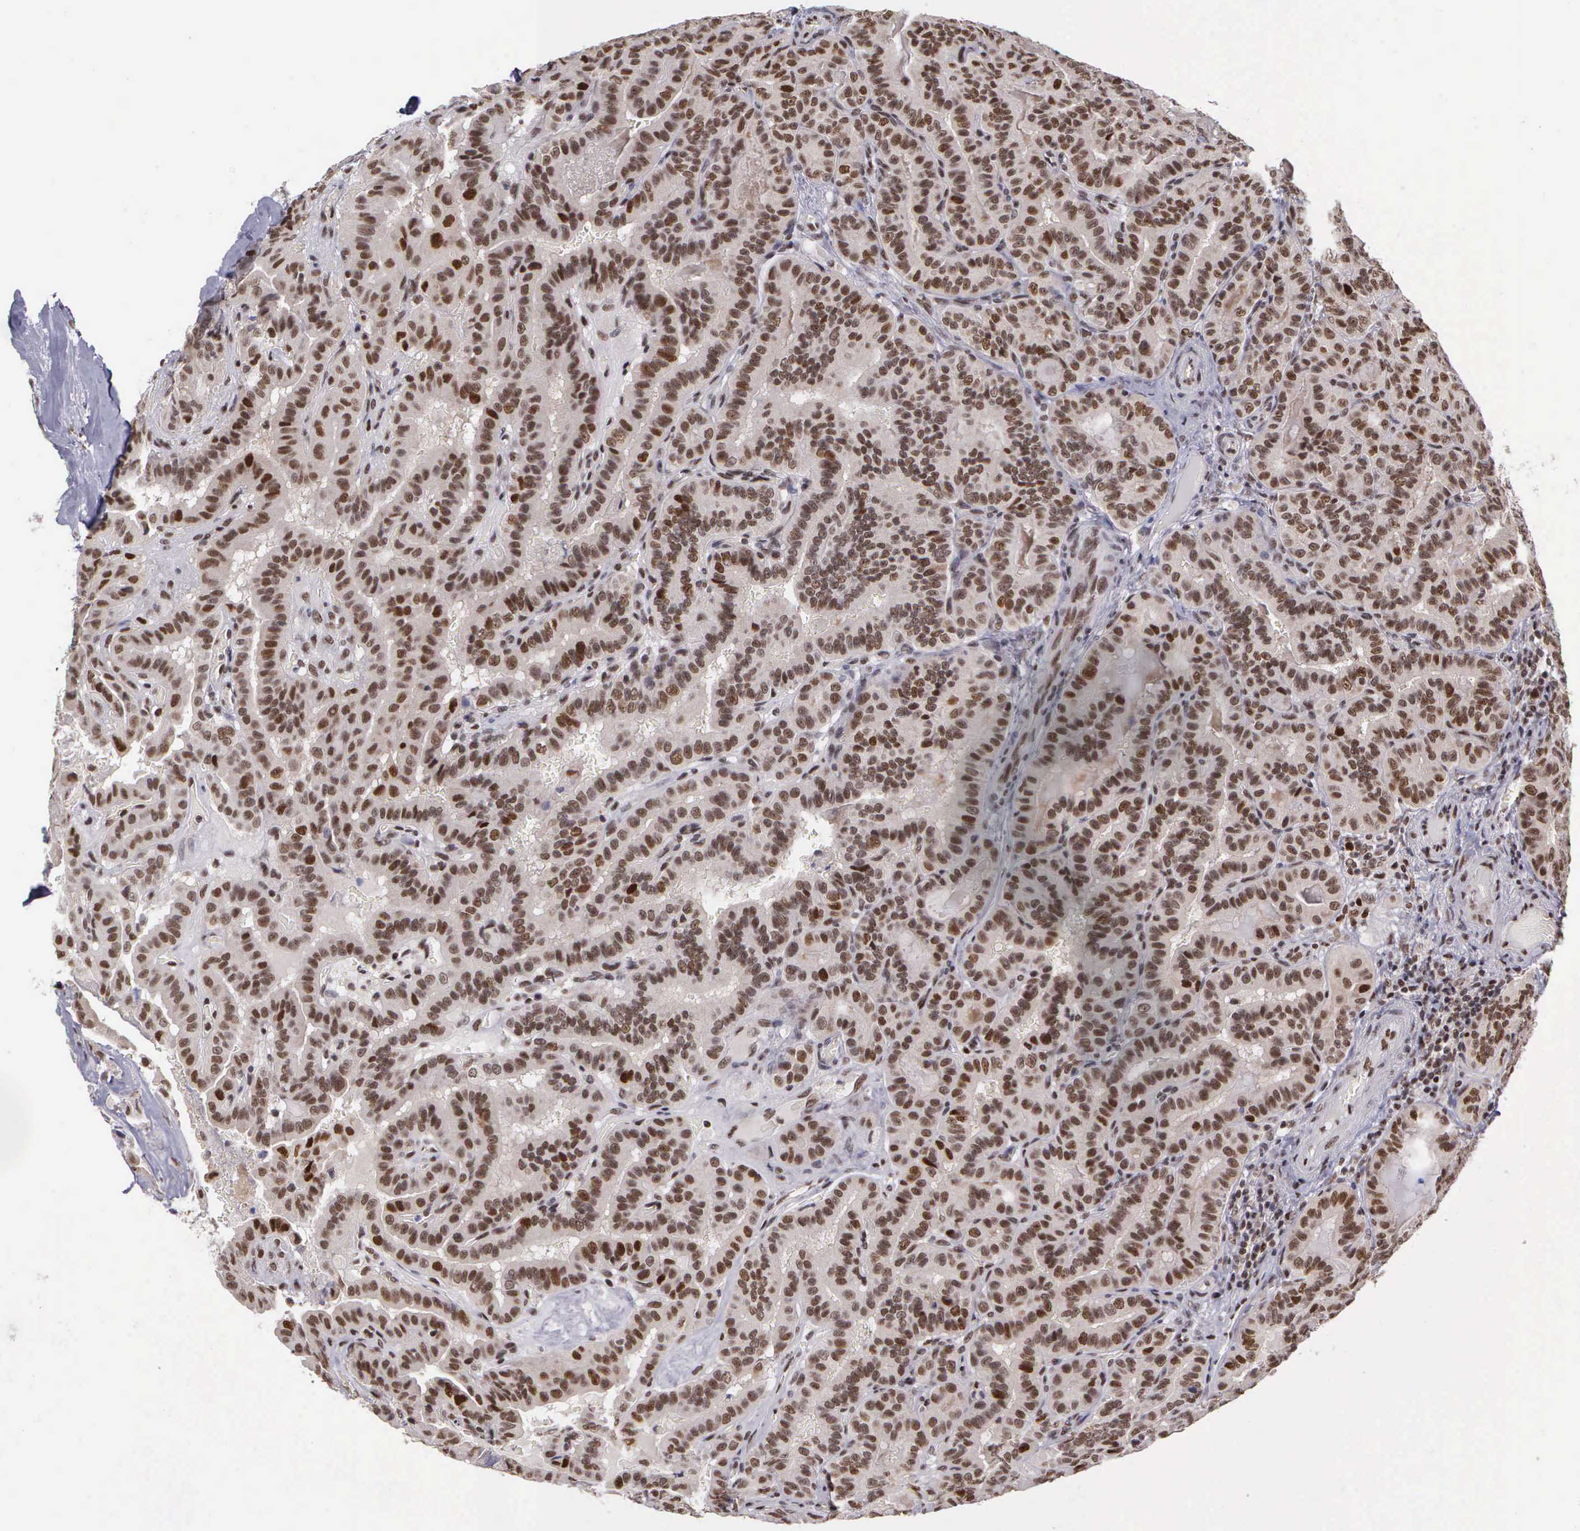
{"staining": {"intensity": "strong", "quantity": ">75%", "location": "nuclear"}, "tissue": "thyroid cancer", "cell_type": "Tumor cells", "image_type": "cancer", "snomed": [{"axis": "morphology", "description": "Papillary adenocarcinoma, NOS"}, {"axis": "topography", "description": "Thyroid gland"}], "caption": "About >75% of tumor cells in thyroid cancer reveal strong nuclear protein staining as visualized by brown immunohistochemical staining.", "gene": "UBR7", "patient": {"sex": "male", "age": 87}}